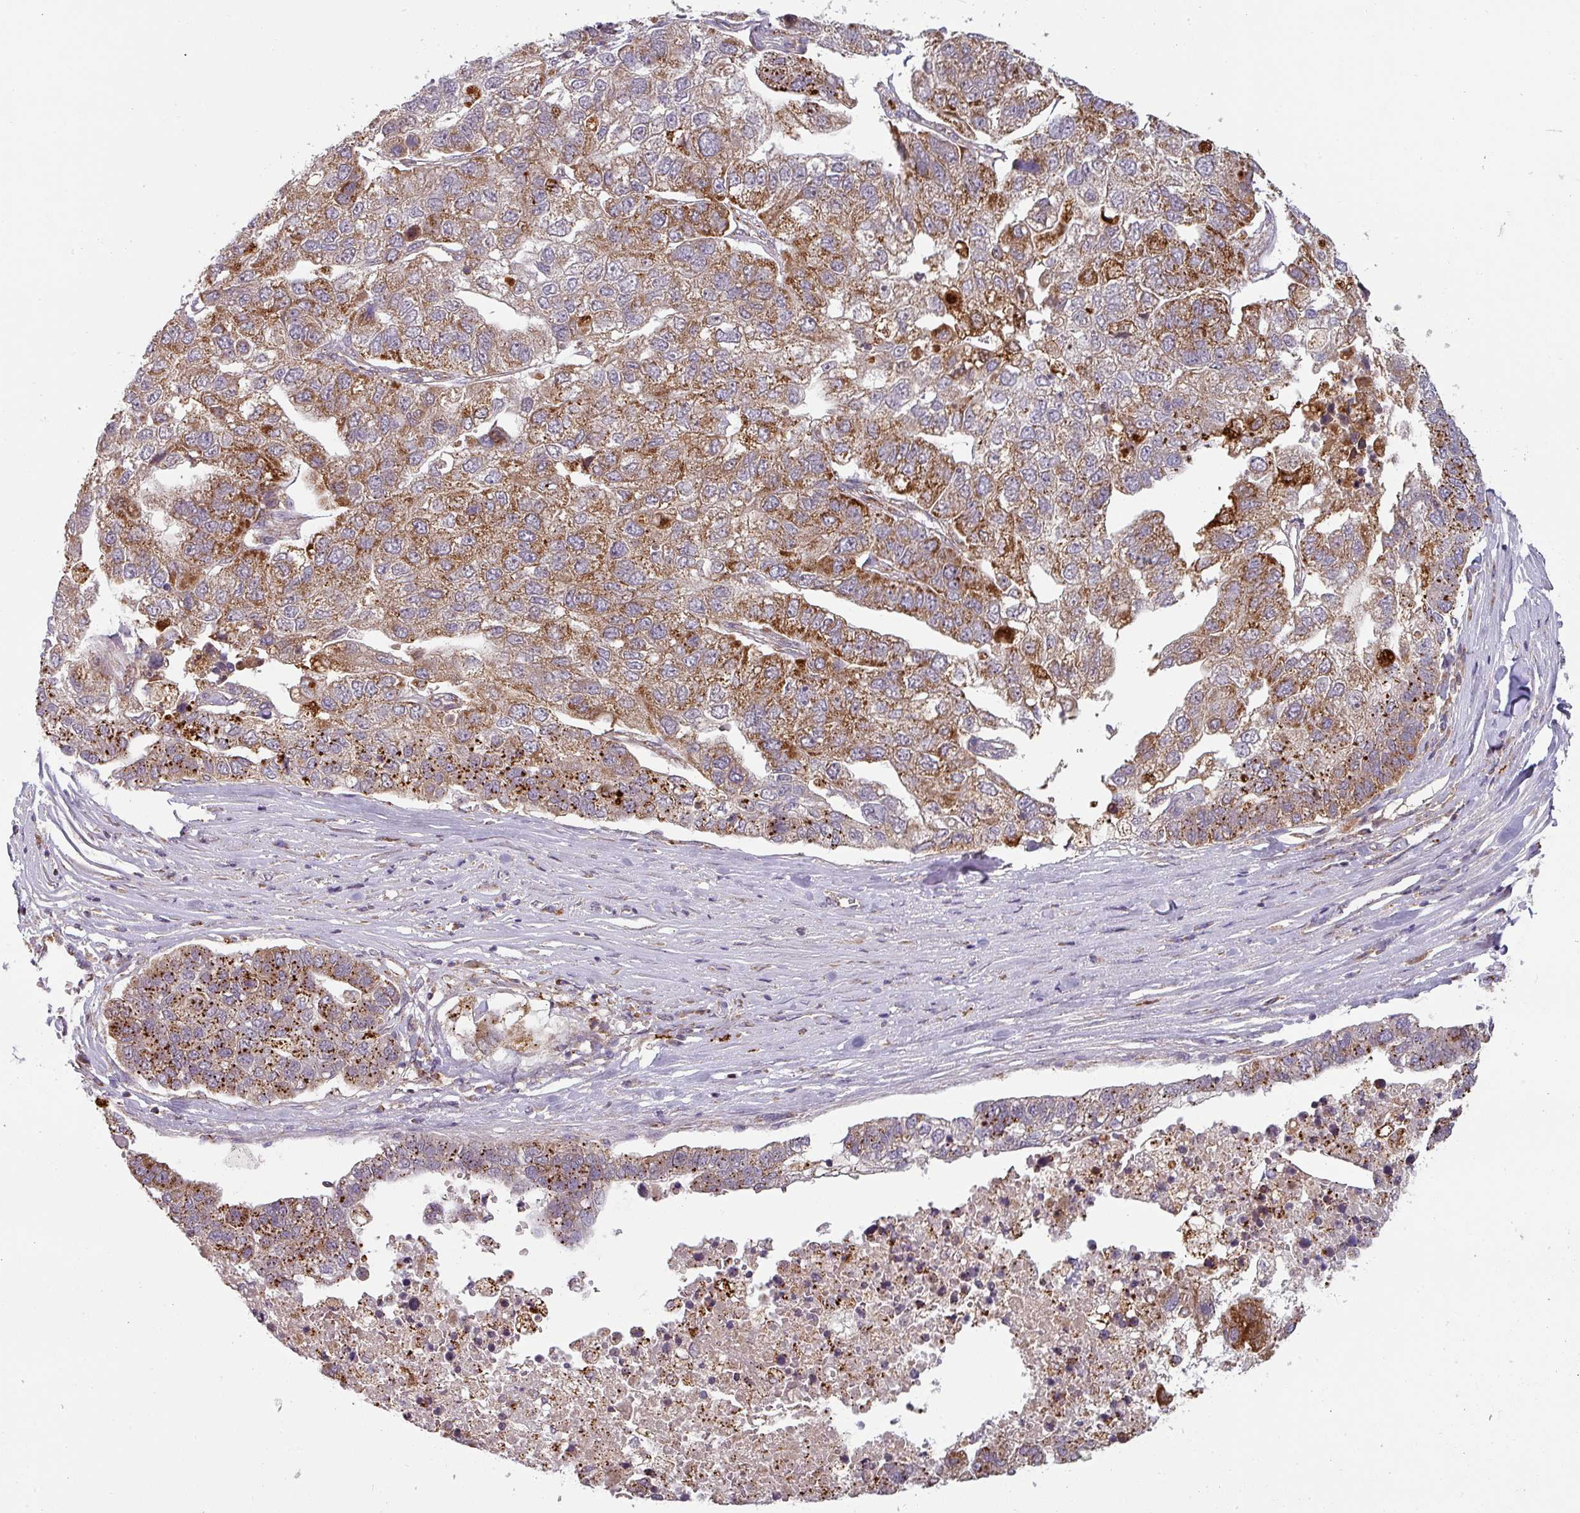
{"staining": {"intensity": "strong", "quantity": ">75%", "location": "cytoplasmic/membranous"}, "tissue": "pancreatic cancer", "cell_type": "Tumor cells", "image_type": "cancer", "snomed": [{"axis": "morphology", "description": "Adenocarcinoma, NOS"}, {"axis": "topography", "description": "Pancreas"}], "caption": "Immunohistochemical staining of adenocarcinoma (pancreatic) shows high levels of strong cytoplasmic/membranous protein positivity in about >75% of tumor cells. Nuclei are stained in blue.", "gene": "MRPS16", "patient": {"sex": "female", "age": 61}}